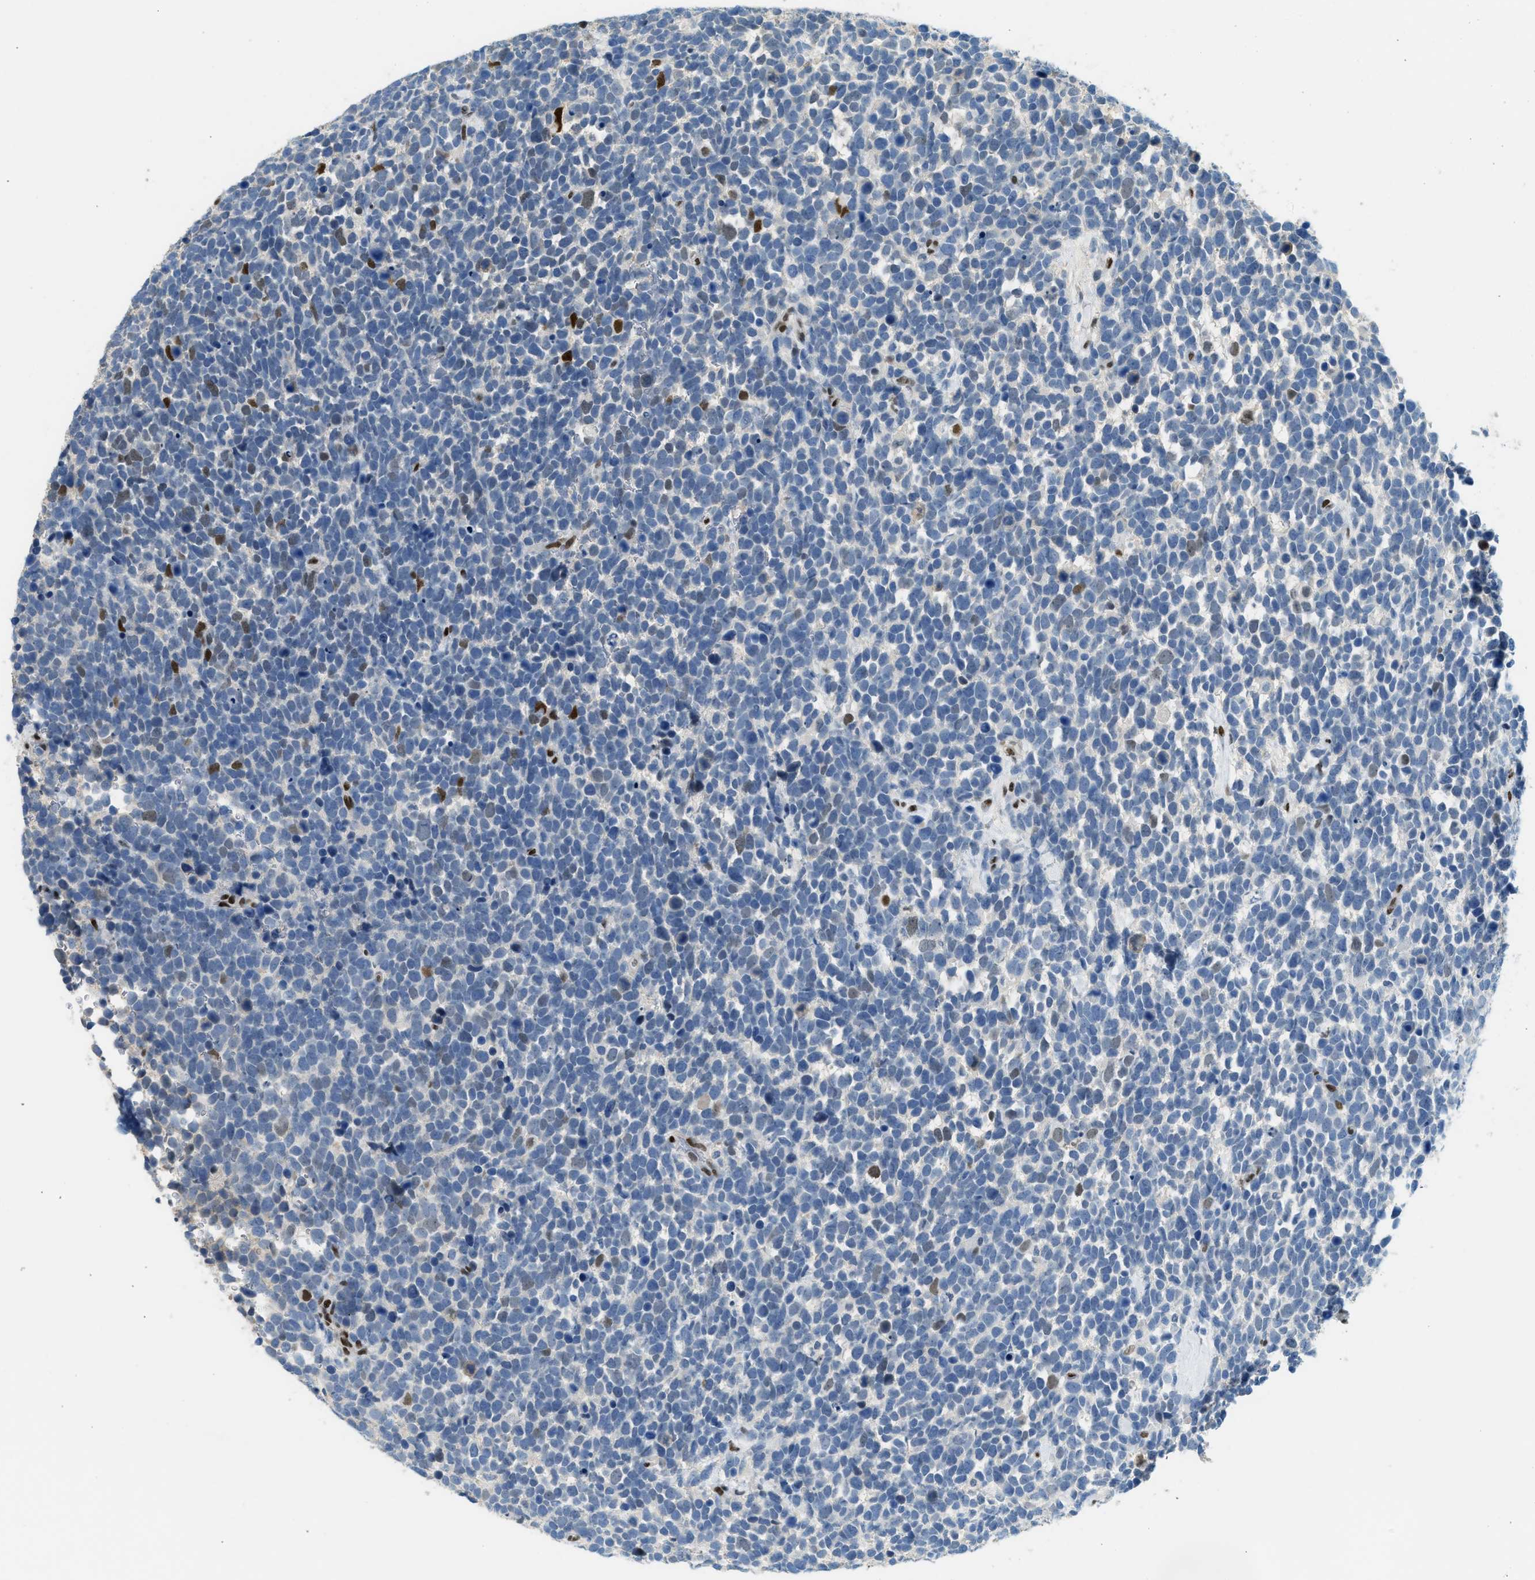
{"staining": {"intensity": "moderate", "quantity": "<25%", "location": "nuclear"}, "tissue": "urothelial cancer", "cell_type": "Tumor cells", "image_type": "cancer", "snomed": [{"axis": "morphology", "description": "Urothelial carcinoma, High grade"}, {"axis": "topography", "description": "Urinary bladder"}], "caption": "Urothelial cancer stained with a protein marker shows moderate staining in tumor cells.", "gene": "ZBTB20", "patient": {"sex": "female", "age": 82}}